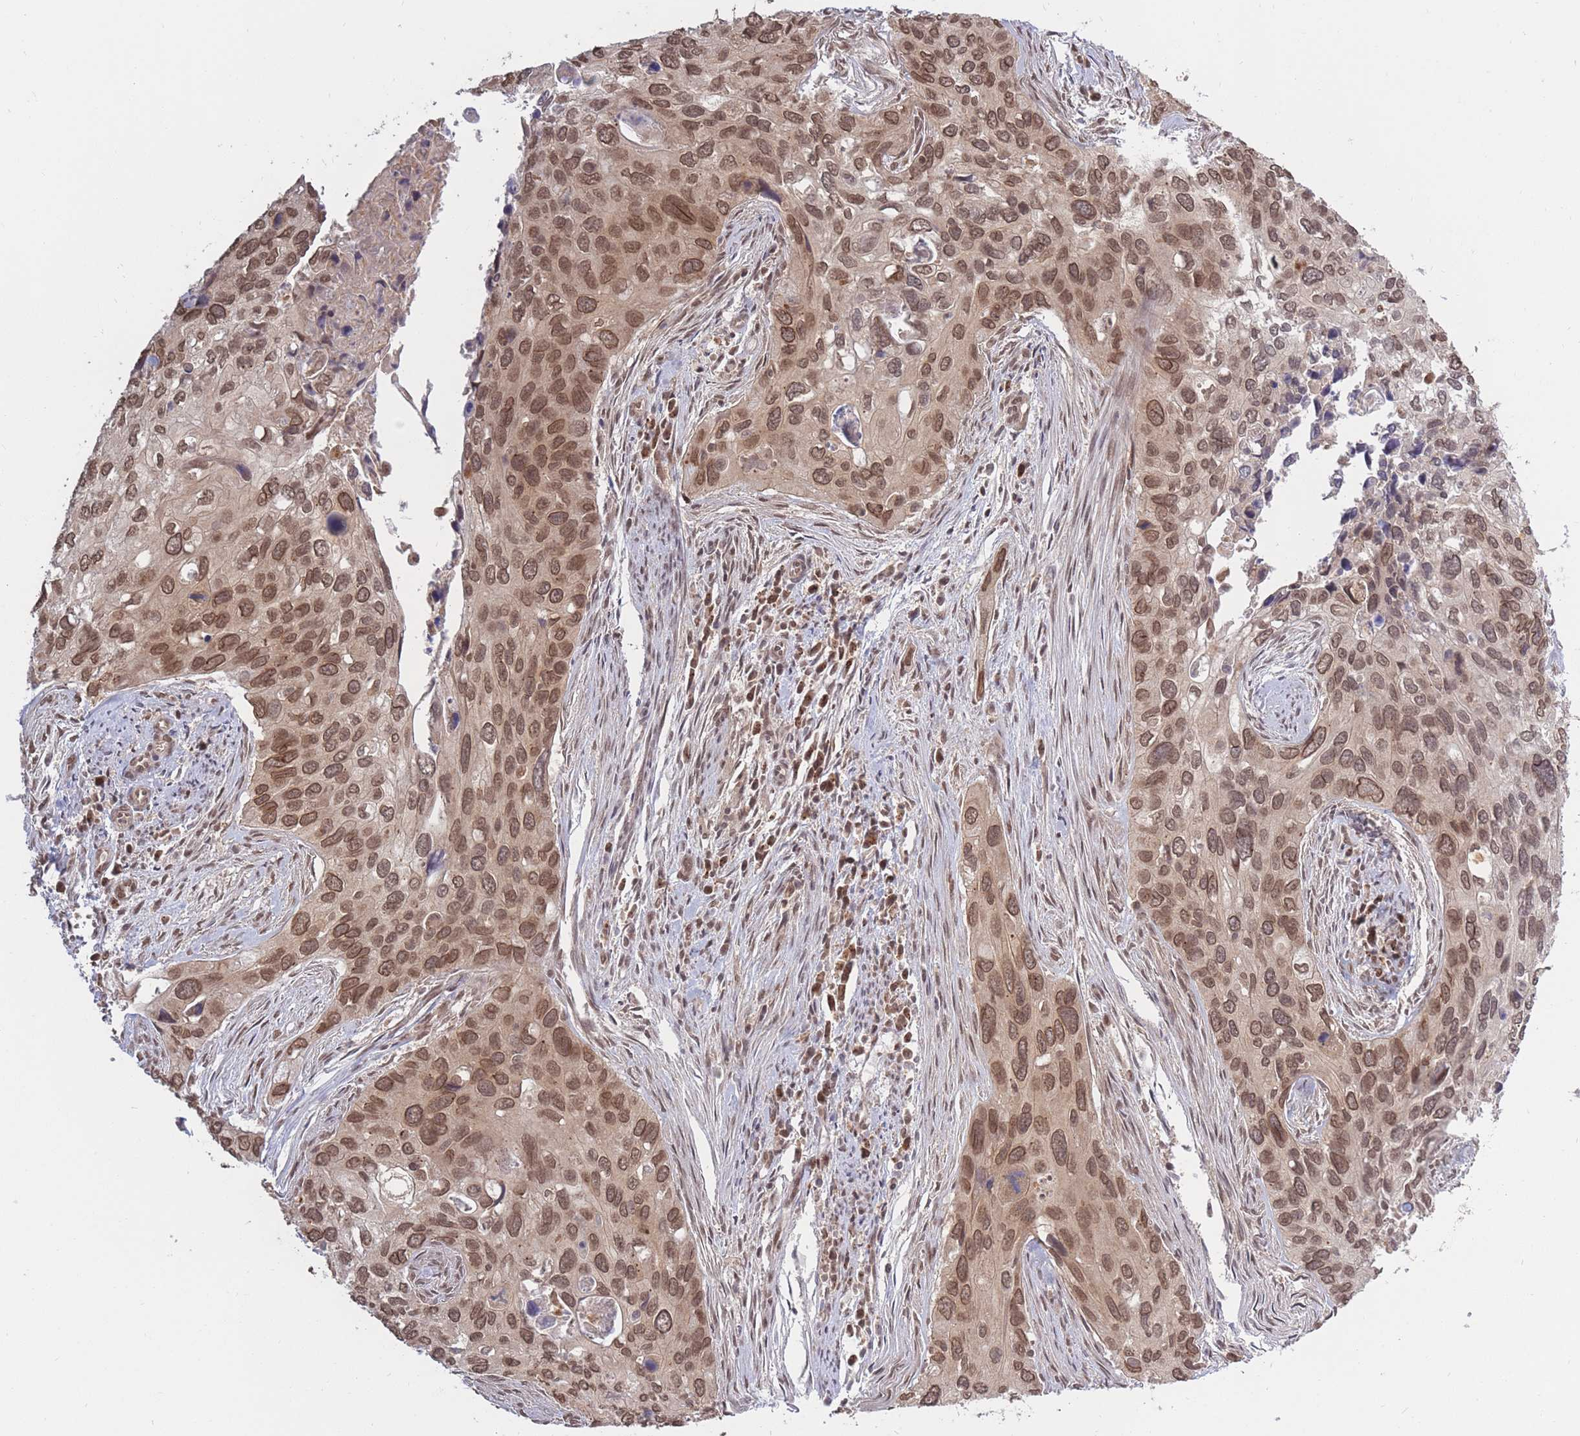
{"staining": {"intensity": "moderate", "quantity": ">75%", "location": "cytoplasmic/membranous,nuclear"}, "tissue": "cervical cancer", "cell_type": "Tumor cells", "image_type": "cancer", "snomed": [{"axis": "morphology", "description": "Squamous cell carcinoma, NOS"}, {"axis": "topography", "description": "Cervix"}], "caption": "Cervical cancer (squamous cell carcinoma) was stained to show a protein in brown. There is medium levels of moderate cytoplasmic/membranous and nuclear expression in approximately >75% of tumor cells. The staining was performed using DAB (3,3'-diaminobenzidine) to visualize the protein expression in brown, while the nuclei were stained in blue with hematoxylin (Magnification: 20x).", "gene": "SRA1", "patient": {"sex": "female", "age": 55}}